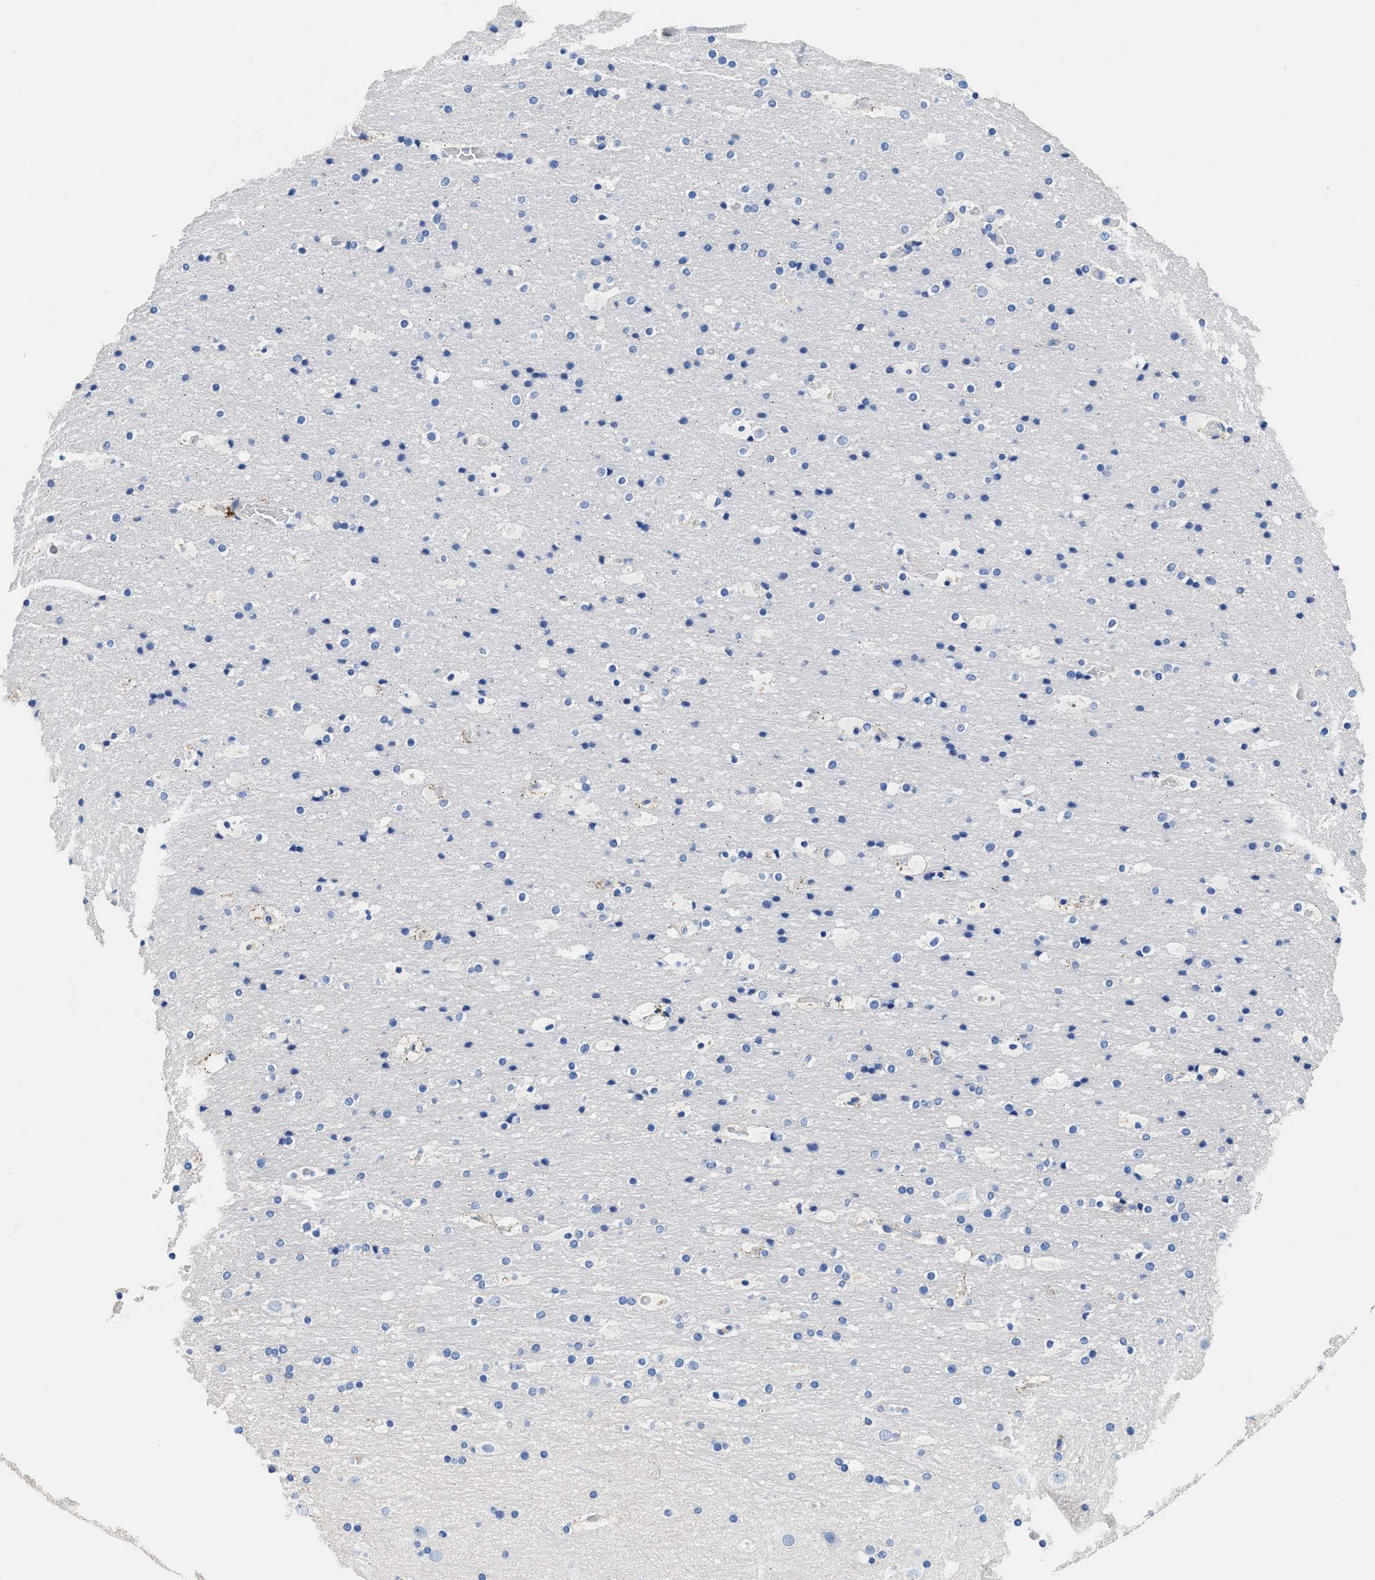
{"staining": {"intensity": "negative", "quantity": "none", "location": "none"}, "tissue": "cerebral cortex", "cell_type": "Endothelial cells", "image_type": "normal", "snomed": [{"axis": "morphology", "description": "Normal tissue, NOS"}, {"axis": "topography", "description": "Cerebral cortex"}], "caption": "This is an IHC micrograph of normal cerebral cortex. There is no positivity in endothelial cells.", "gene": "SLFN13", "patient": {"sex": "male", "age": 57}}